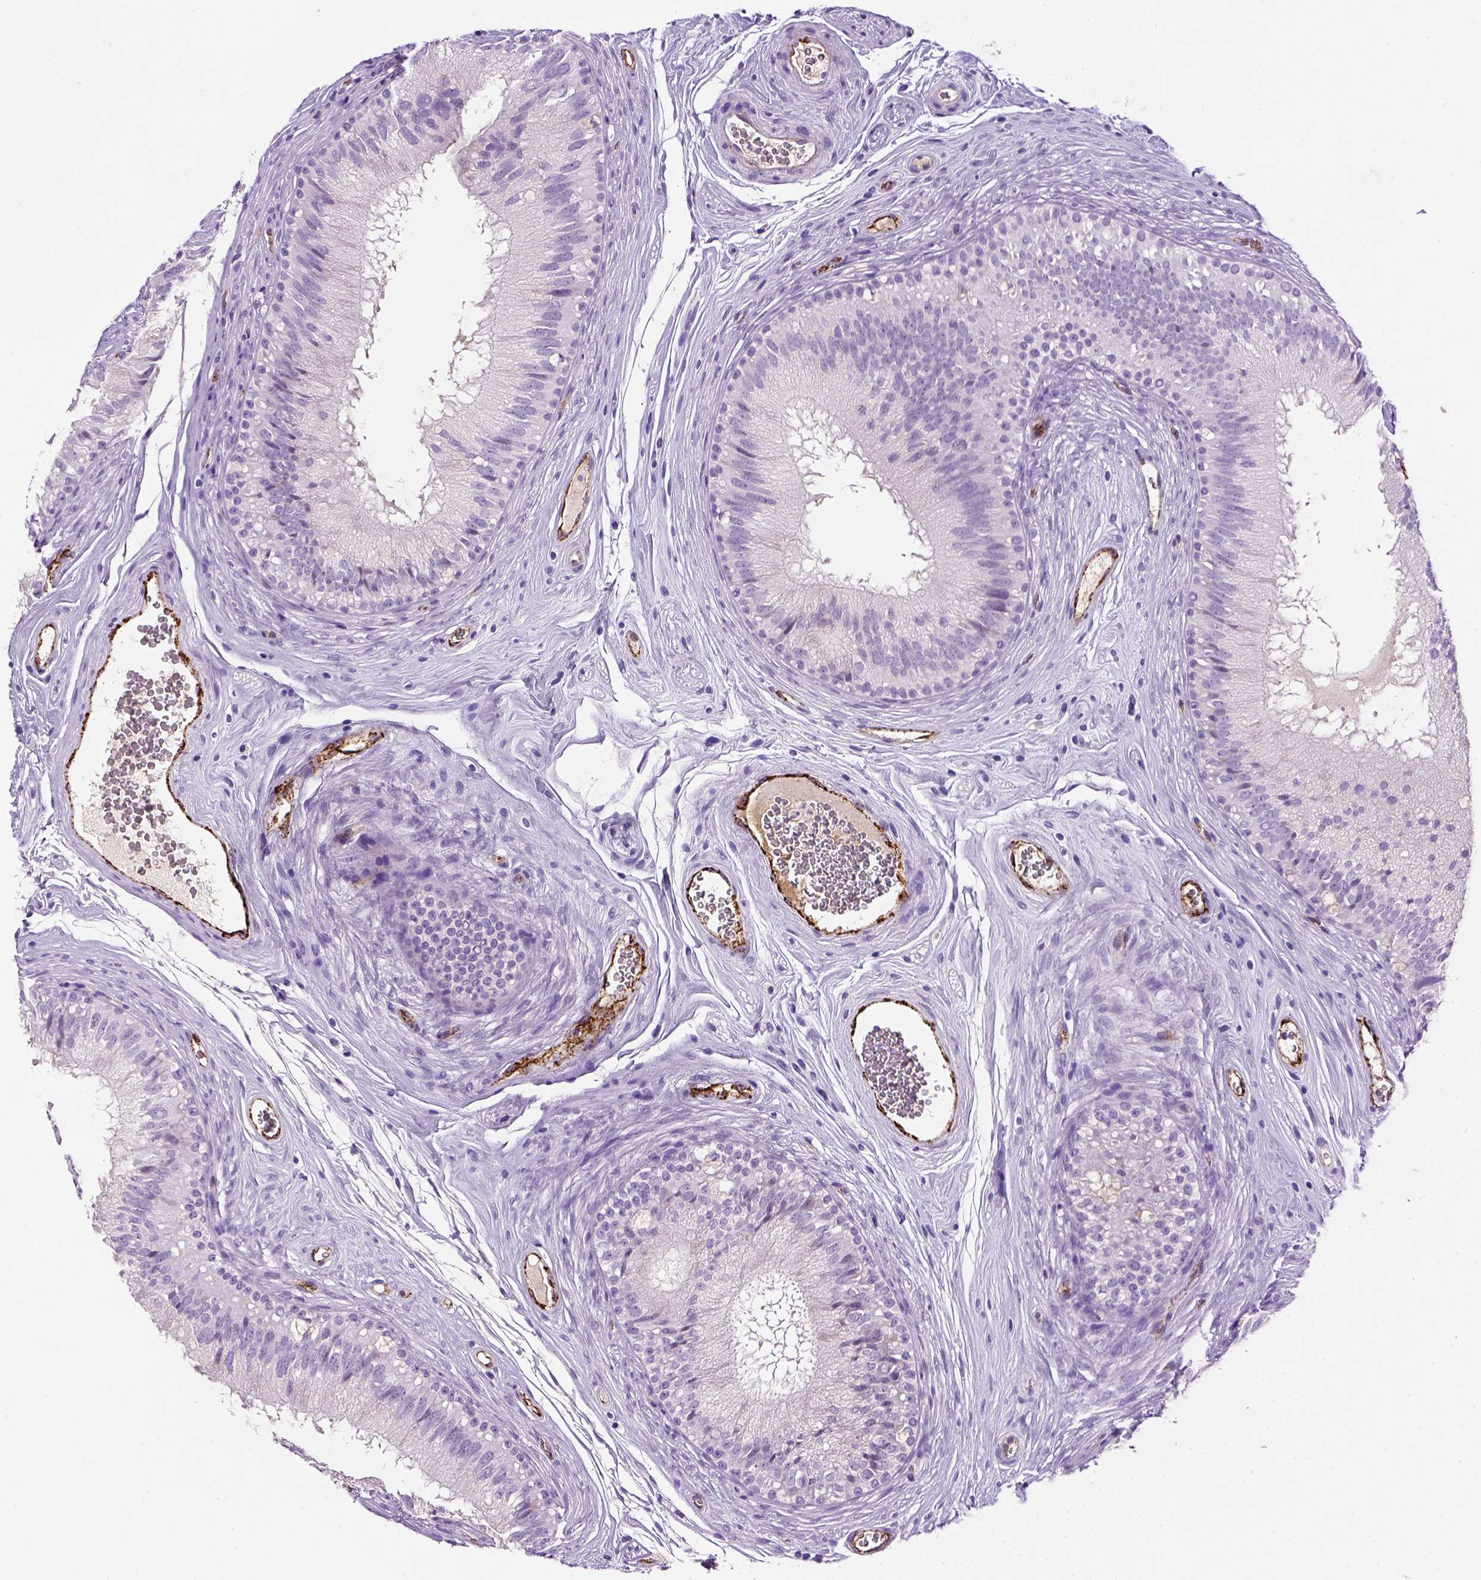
{"staining": {"intensity": "negative", "quantity": "none", "location": "none"}, "tissue": "epididymis", "cell_type": "Glandular cells", "image_type": "normal", "snomed": [{"axis": "morphology", "description": "Normal tissue, NOS"}, {"axis": "topography", "description": "Epididymis"}], "caption": "Protein analysis of benign epididymis reveals no significant staining in glandular cells. (Stains: DAB (3,3'-diaminobenzidine) IHC with hematoxylin counter stain, Microscopy: brightfield microscopy at high magnification).", "gene": "VWF", "patient": {"sex": "male", "age": 37}}